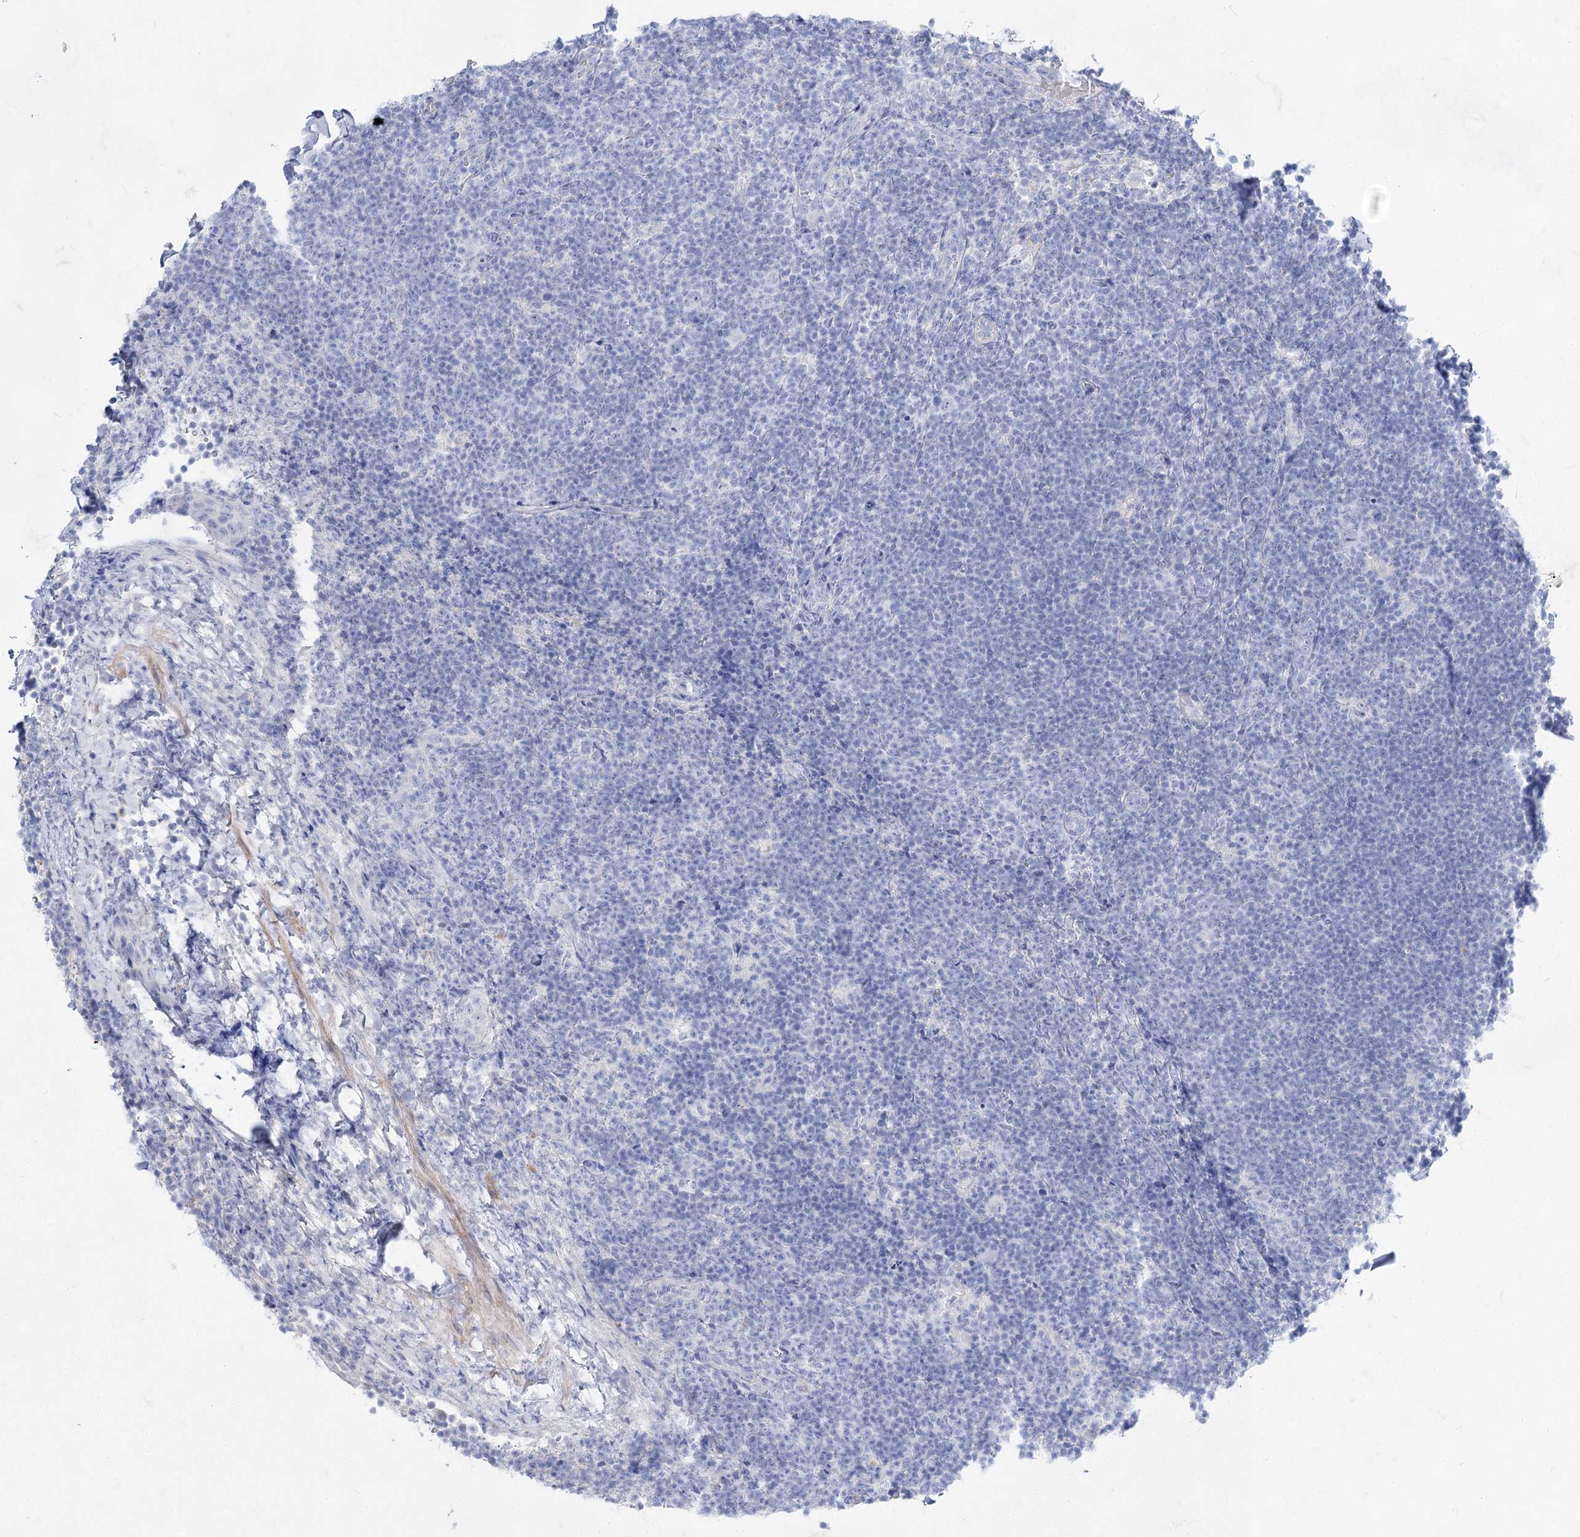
{"staining": {"intensity": "negative", "quantity": "none", "location": "none"}, "tissue": "lymphoma", "cell_type": "Tumor cells", "image_type": "cancer", "snomed": [{"axis": "morphology", "description": "Hodgkin's disease, NOS"}, {"axis": "topography", "description": "Lymph node"}], "caption": "Tumor cells are negative for protein expression in human Hodgkin's disease.", "gene": "ACRV1", "patient": {"sex": "female", "age": 57}}